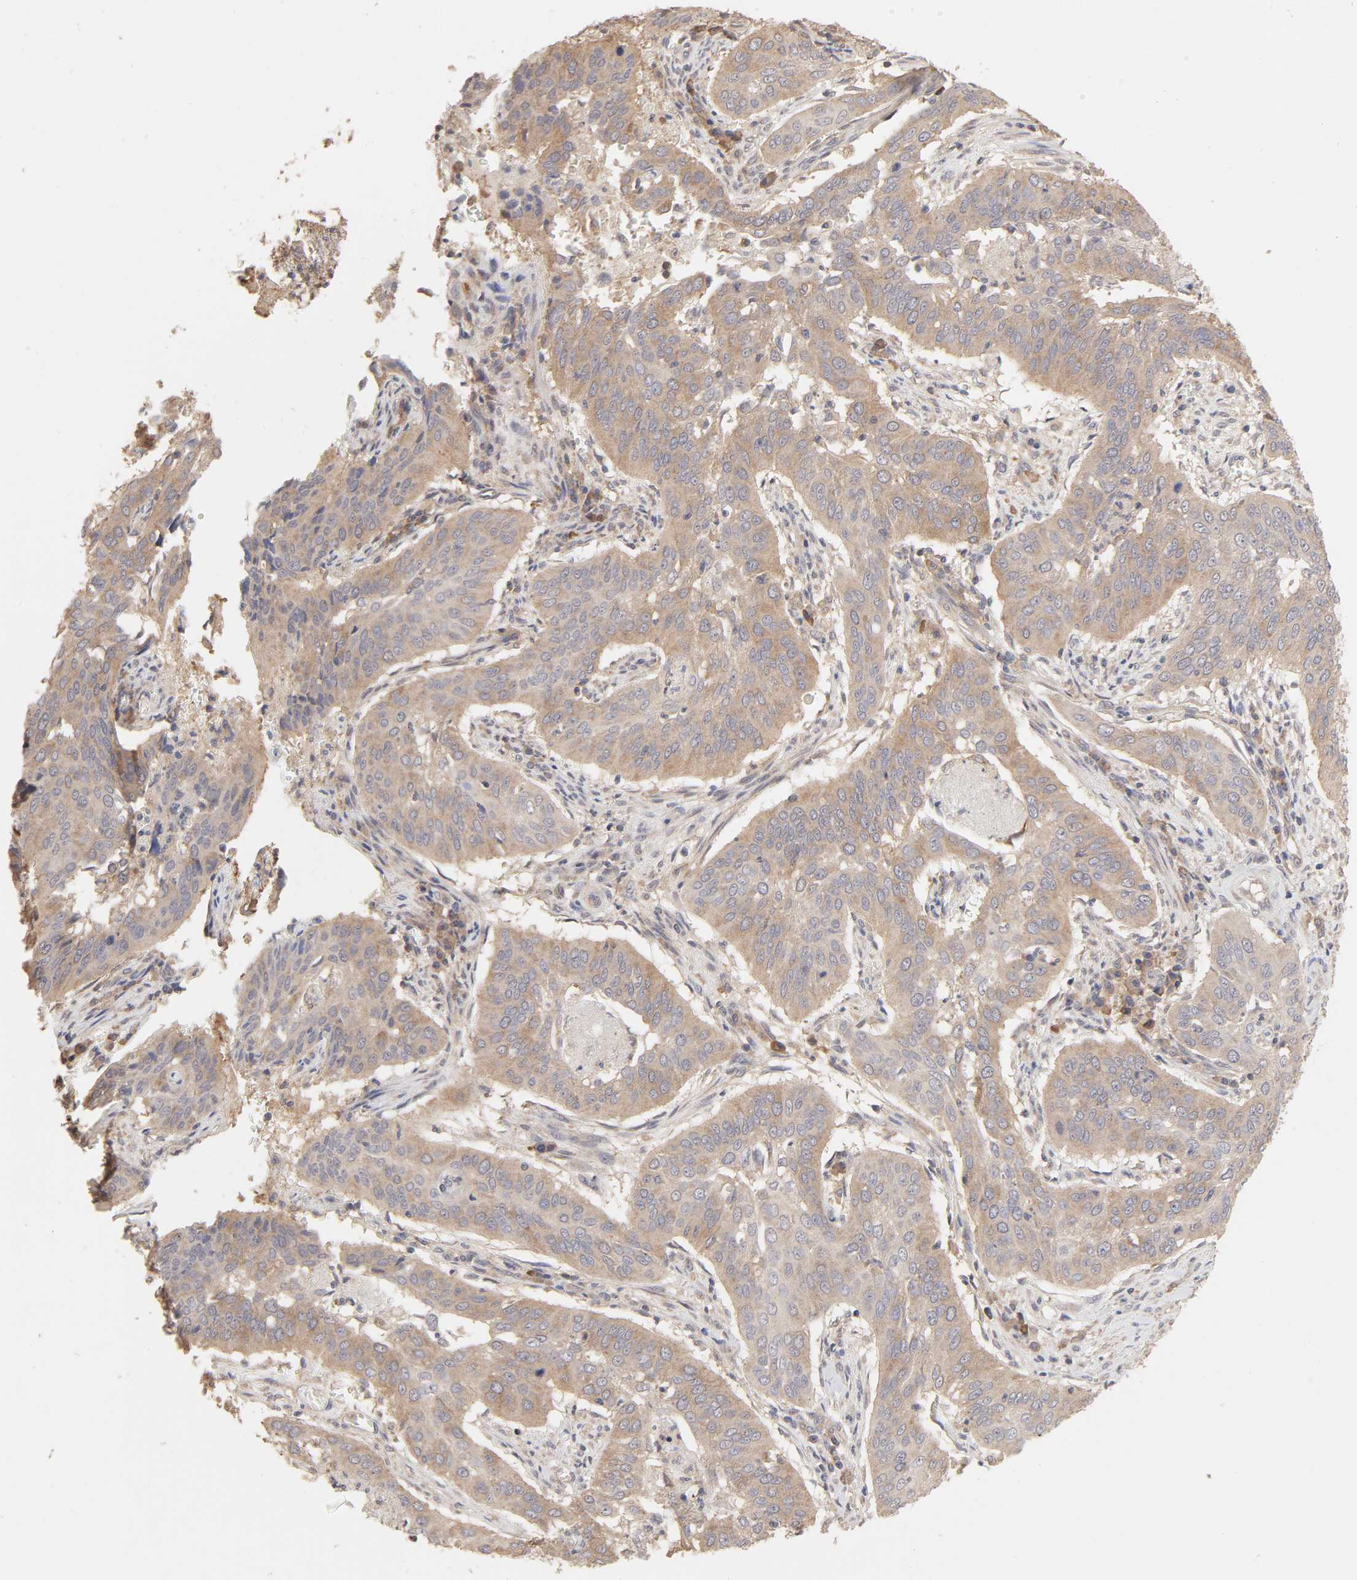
{"staining": {"intensity": "weak", "quantity": ">75%", "location": "cytoplasmic/membranous"}, "tissue": "cervical cancer", "cell_type": "Tumor cells", "image_type": "cancer", "snomed": [{"axis": "morphology", "description": "Squamous cell carcinoma, NOS"}, {"axis": "topography", "description": "Cervix"}], "caption": "Protein expression analysis of human cervical cancer reveals weak cytoplasmic/membranous staining in approximately >75% of tumor cells.", "gene": "AP1G2", "patient": {"sex": "female", "age": 39}}